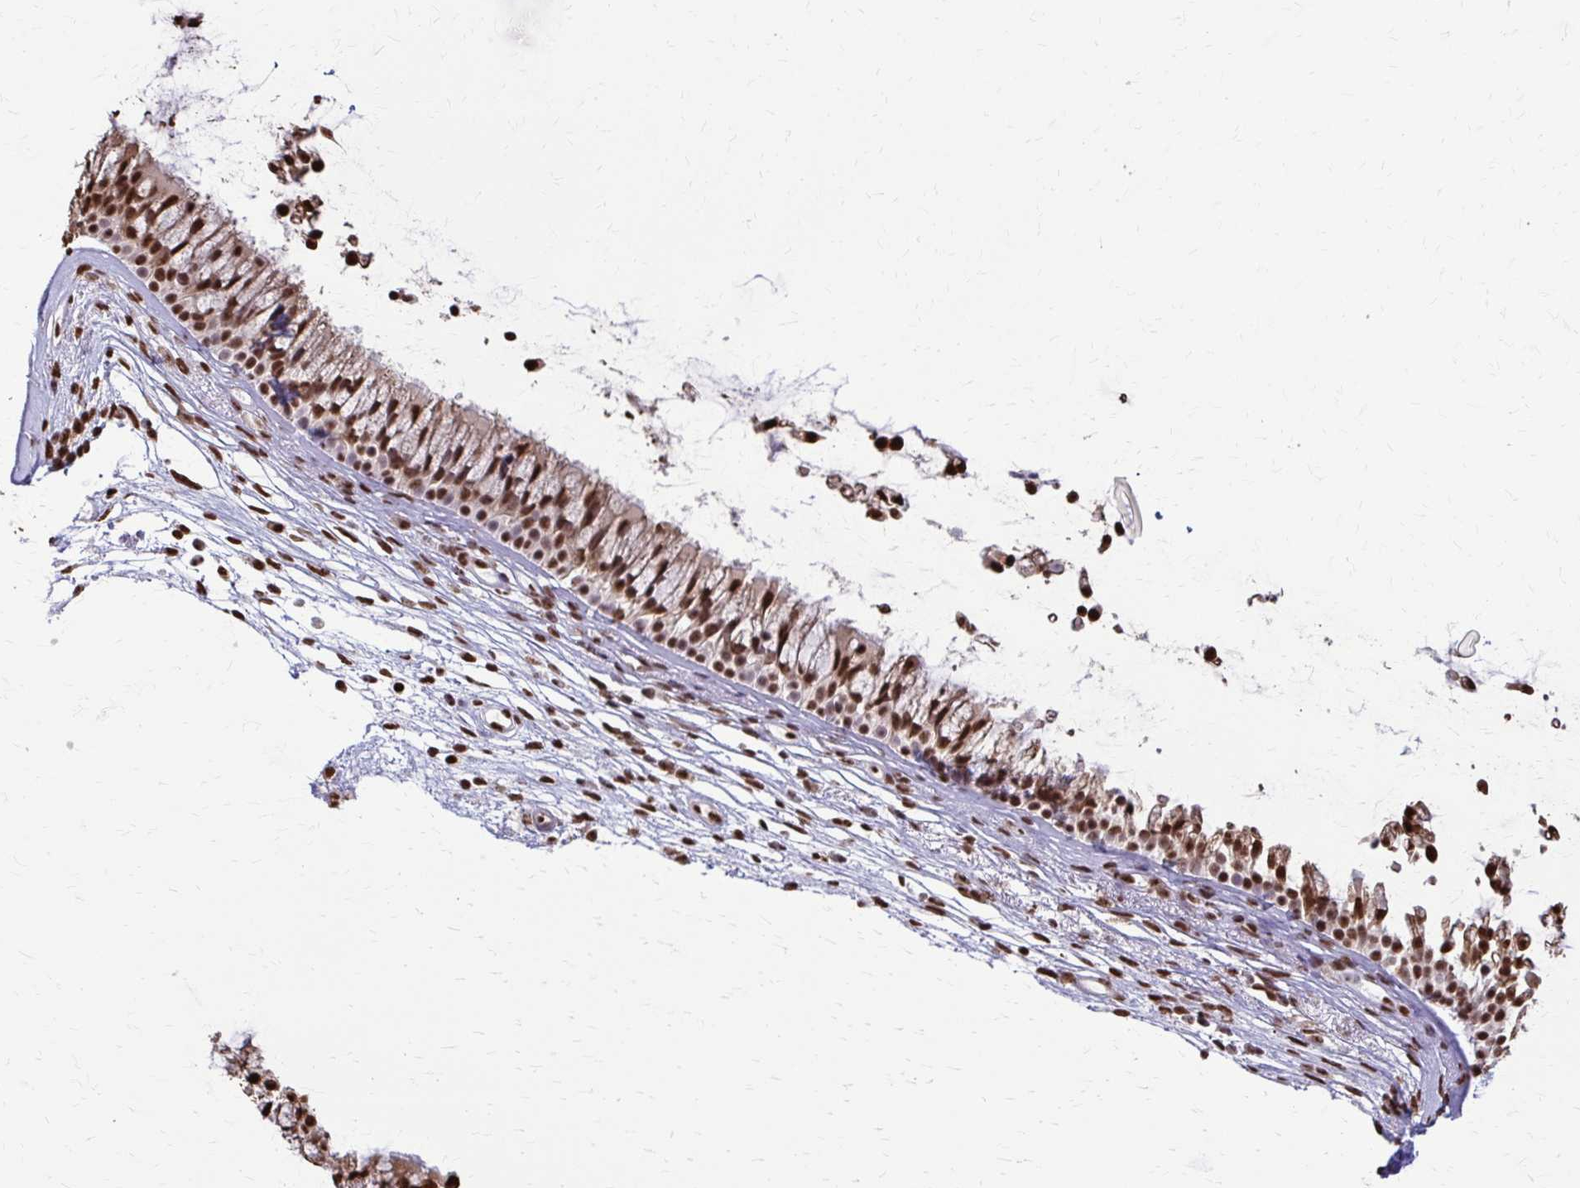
{"staining": {"intensity": "moderate", "quantity": ">75%", "location": "nuclear"}, "tissue": "nasopharynx", "cell_type": "Respiratory epithelial cells", "image_type": "normal", "snomed": [{"axis": "morphology", "description": "Normal tissue, NOS"}, {"axis": "topography", "description": "Nasopharynx"}], "caption": "Benign nasopharynx was stained to show a protein in brown. There is medium levels of moderate nuclear positivity in about >75% of respiratory epithelial cells.", "gene": "SNRPA", "patient": {"sex": "female", "age": 75}}